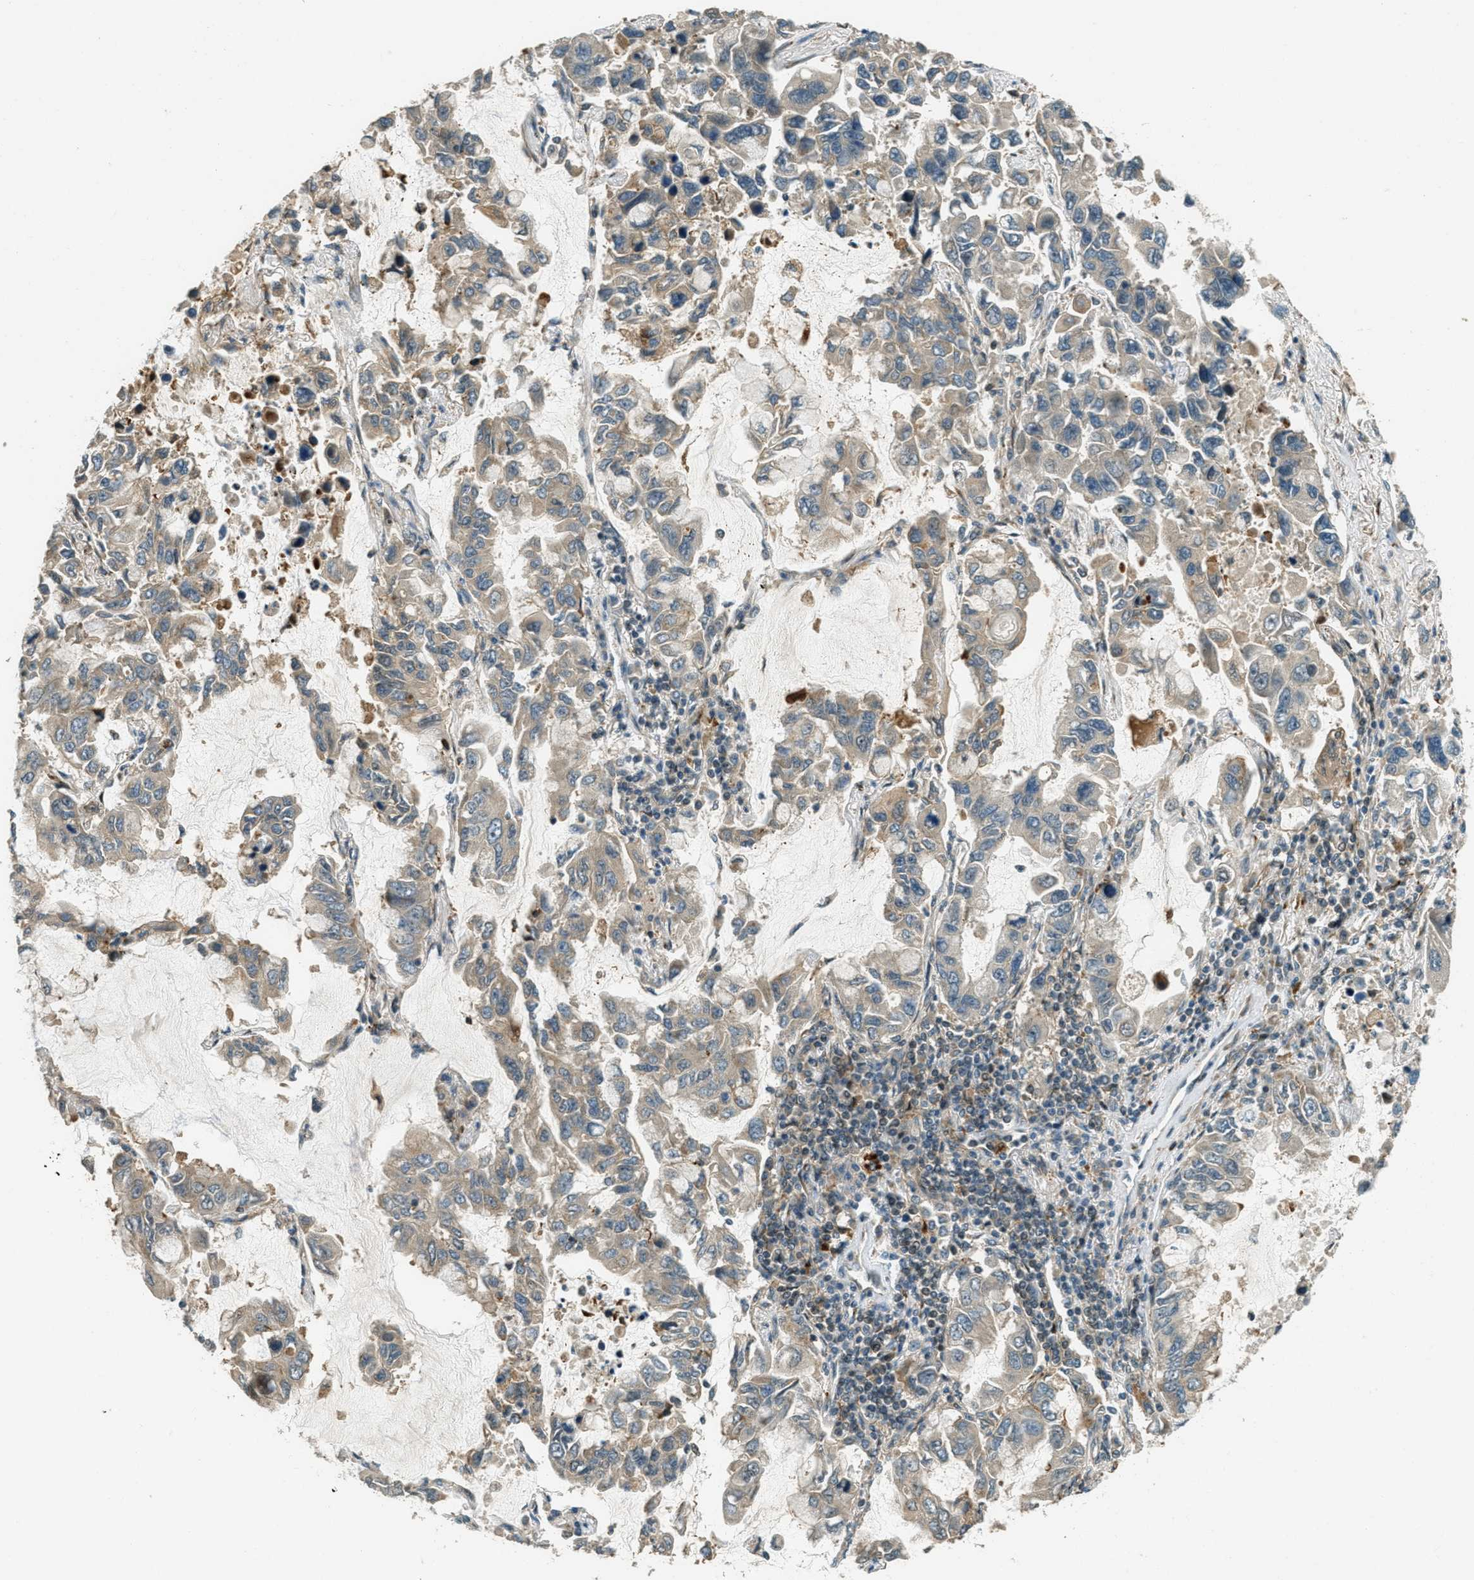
{"staining": {"intensity": "weak", "quantity": "<25%", "location": "cytoplasmic/membranous"}, "tissue": "lung cancer", "cell_type": "Tumor cells", "image_type": "cancer", "snomed": [{"axis": "morphology", "description": "Adenocarcinoma, NOS"}, {"axis": "topography", "description": "Lung"}], "caption": "Lung cancer stained for a protein using immunohistochemistry (IHC) exhibits no staining tumor cells.", "gene": "PTPN23", "patient": {"sex": "male", "age": 64}}